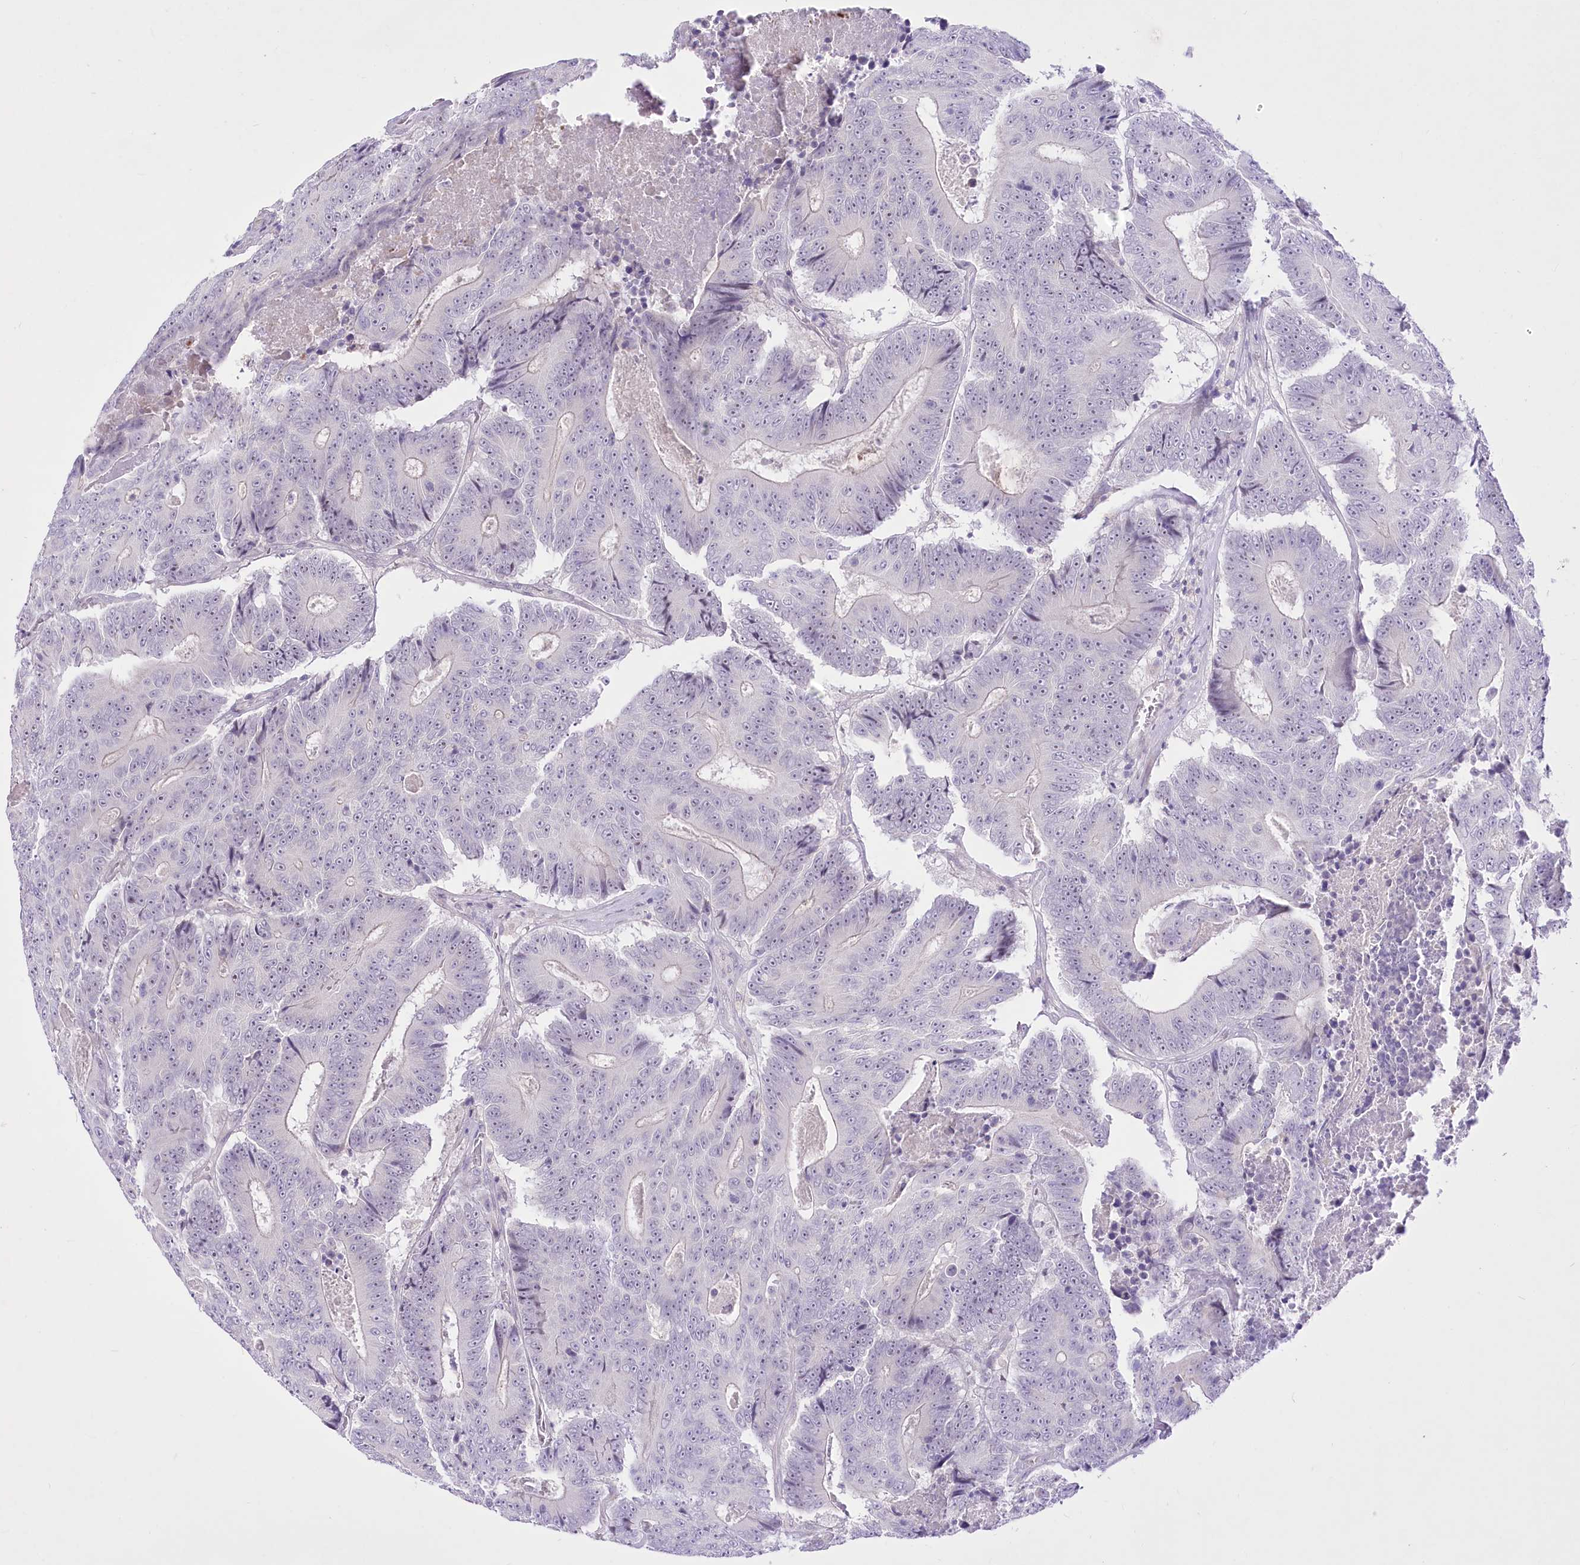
{"staining": {"intensity": "negative", "quantity": "none", "location": "none"}, "tissue": "colorectal cancer", "cell_type": "Tumor cells", "image_type": "cancer", "snomed": [{"axis": "morphology", "description": "Adenocarcinoma, NOS"}, {"axis": "topography", "description": "Colon"}], "caption": "IHC image of human colorectal adenocarcinoma stained for a protein (brown), which displays no expression in tumor cells.", "gene": "BEND7", "patient": {"sex": "male", "age": 83}}